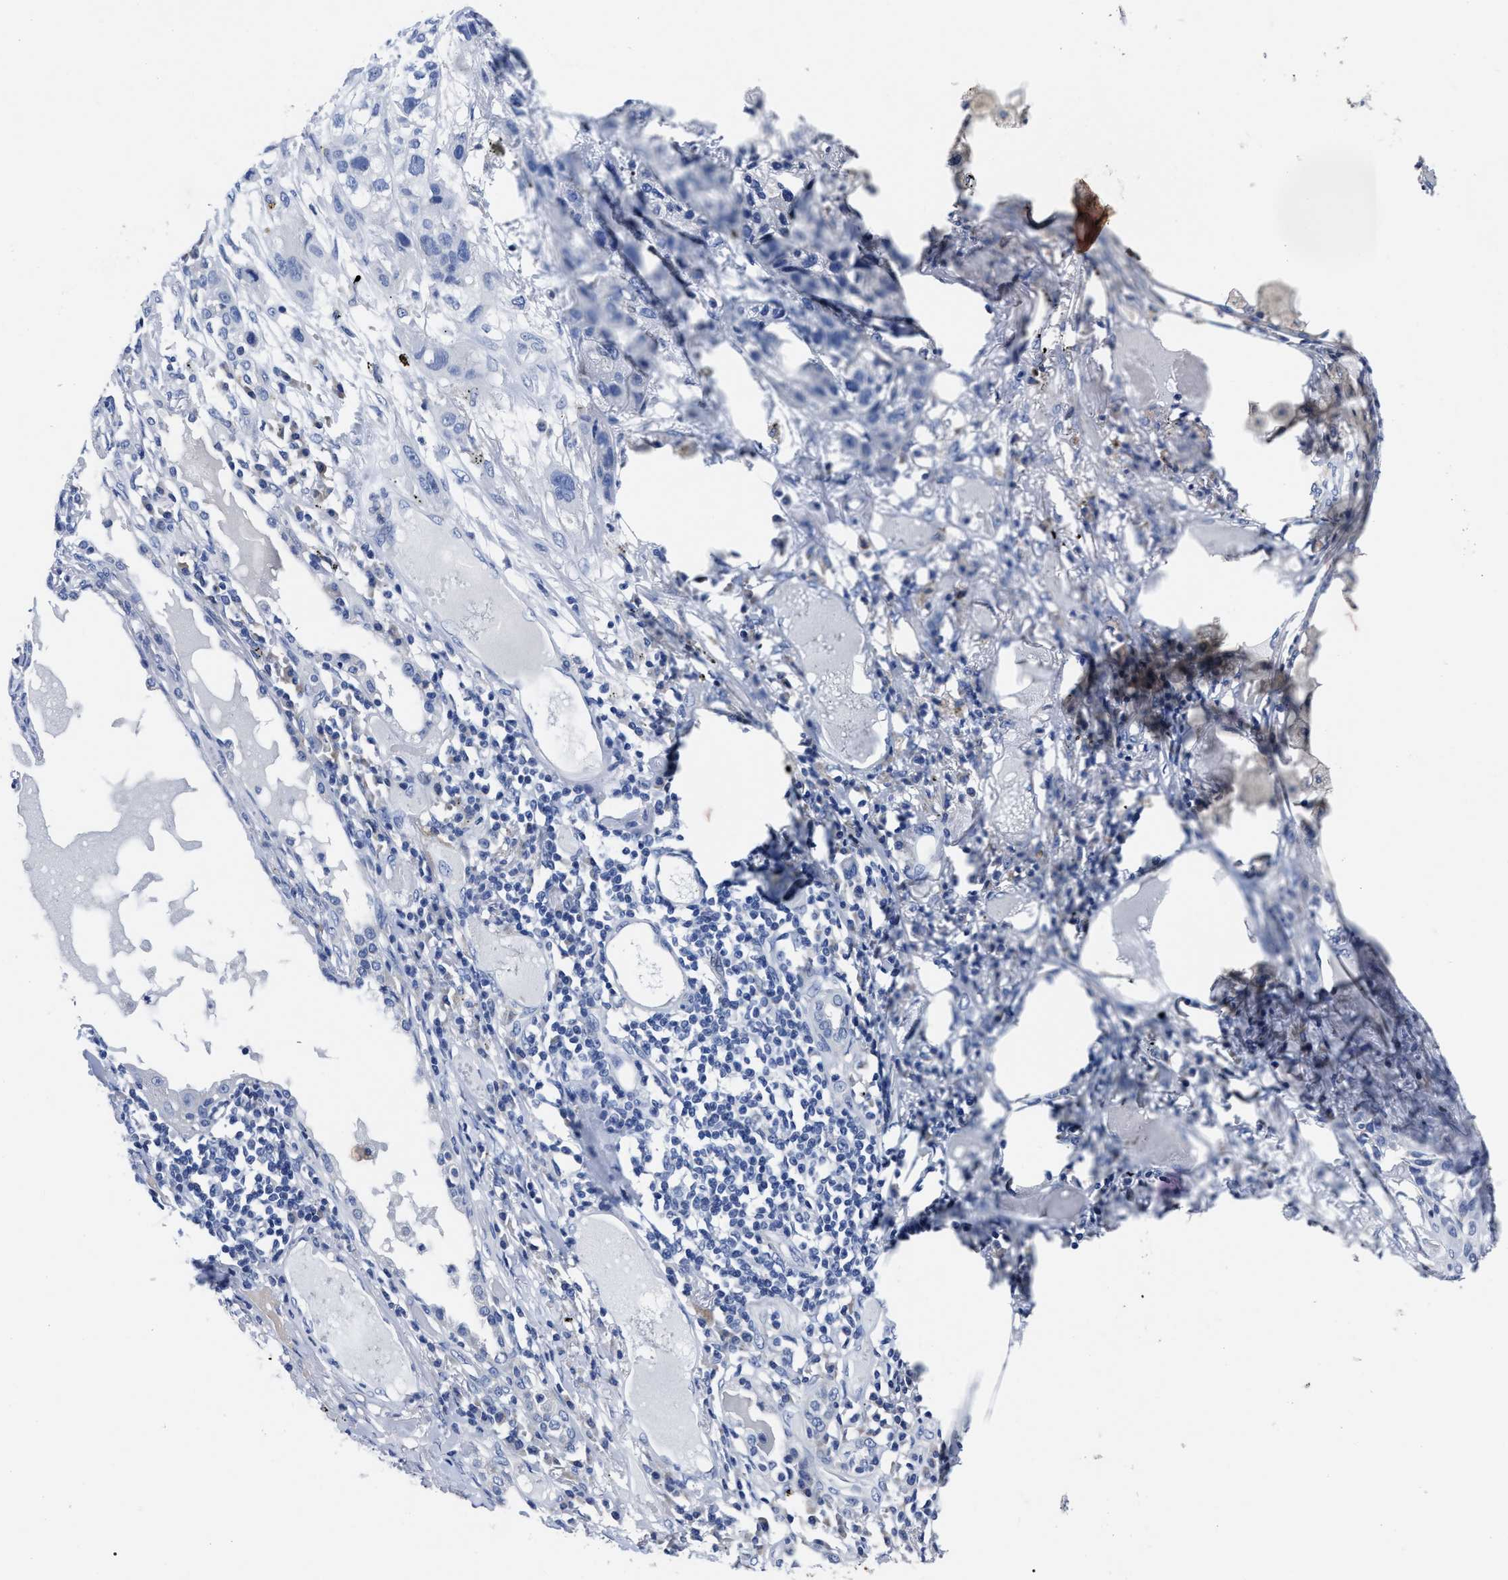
{"staining": {"intensity": "negative", "quantity": "none", "location": "none"}, "tissue": "lung cancer", "cell_type": "Tumor cells", "image_type": "cancer", "snomed": [{"axis": "morphology", "description": "Squamous cell carcinoma, NOS"}, {"axis": "topography", "description": "Lung"}], "caption": "This is a image of immunohistochemistry staining of lung cancer (squamous cell carcinoma), which shows no staining in tumor cells. (Brightfield microscopy of DAB (3,3'-diaminobenzidine) immunohistochemistry (IHC) at high magnification).", "gene": "MOV10L1", "patient": {"sex": "male", "age": 71}}